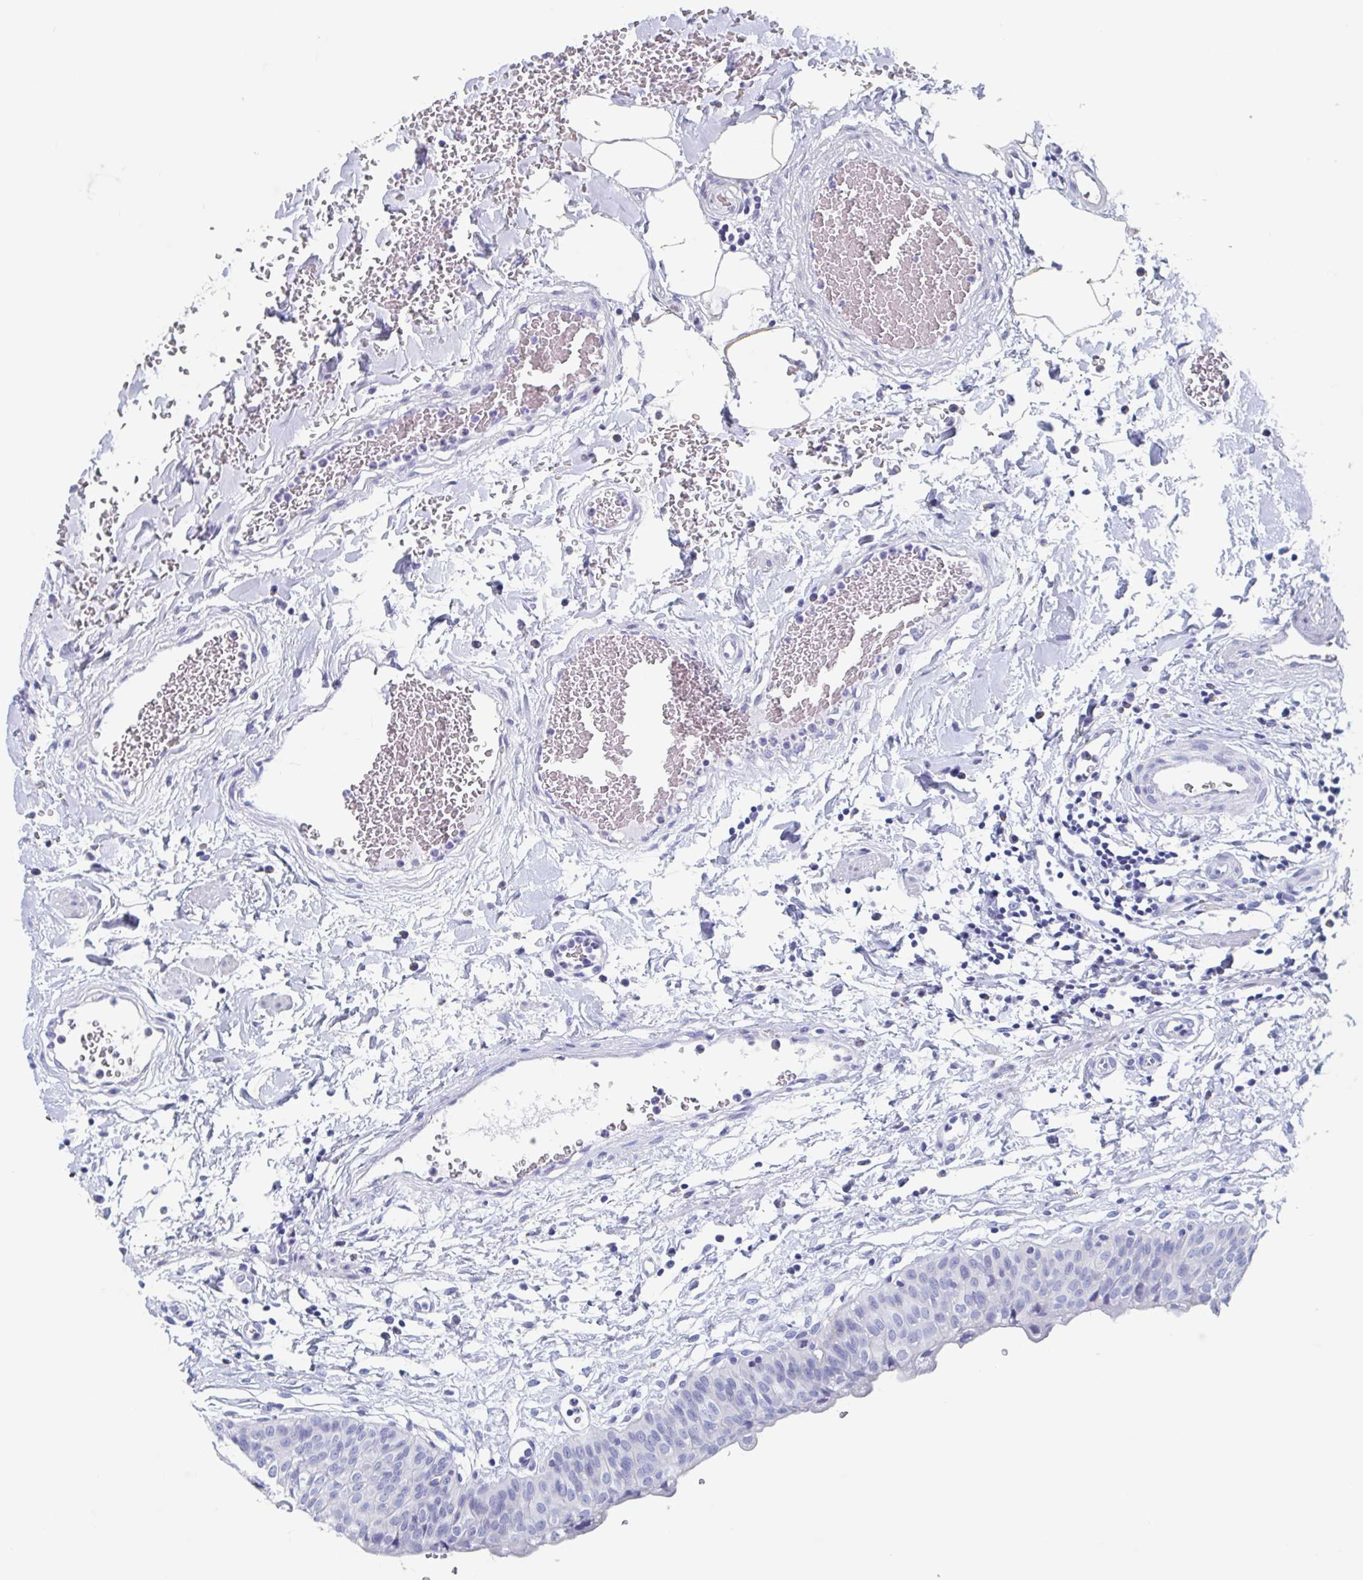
{"staining": {"intensity": "negative", "quantity": "none", "location": "none"}, "tissue": "urinary bladder", "cell_type": "Urothelial cells", "image_type": "normal", "snomed": [{"axis": "morphology", "description": "Normal tissue, NOS"}, {"axis": "topography", "description": "Urinary bladder"}], "caption": "Urothelial cells show no significant protein positivity in normal urinary bladder.", "gene": "SHCBP1L", "patient": {"sex": "male", "age": 55}}